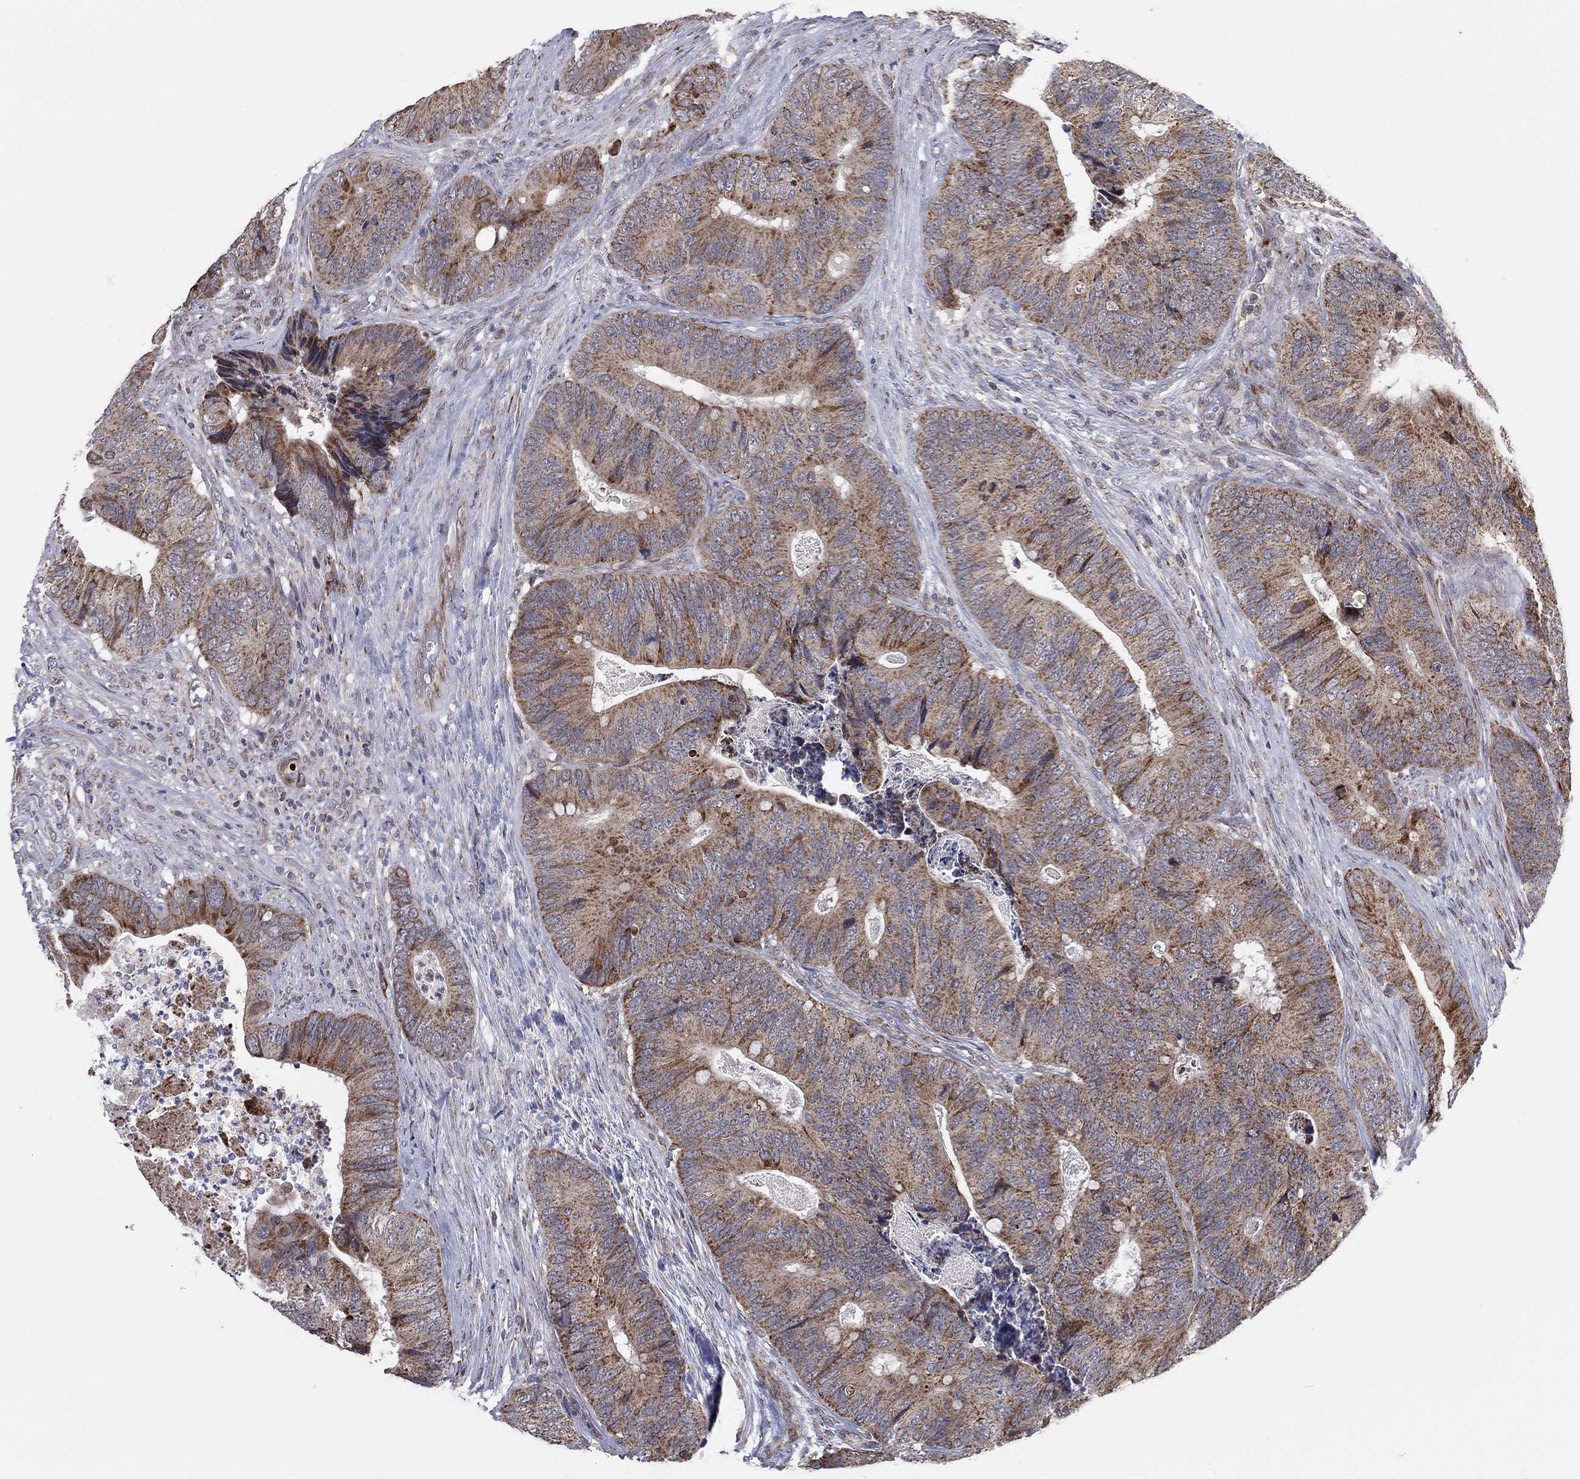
{"staining": {"intensity": "moderate", "quantity": "25%-75%", "location": "cytoplasmic/membranous"}, "tissue": "colorectal cancer", "cell_type": "Tumor cells", "image_type": "cancer", "snomed": [{"axis": "morphology", "description": "Adenocarcinoma, NOS"}, {"axis": "topography", "description": "Colon"}], "caption": "Immunohistochemistry micrograph of human colorectal adenocarcinoma stained for a protein (brown), which shows medium levels of moderate cytoplasmic/membranous staining in about 25%-75% of tumor cells.", "gene": "PSMG4", "patient": {"sex": "male", "age": 84}}